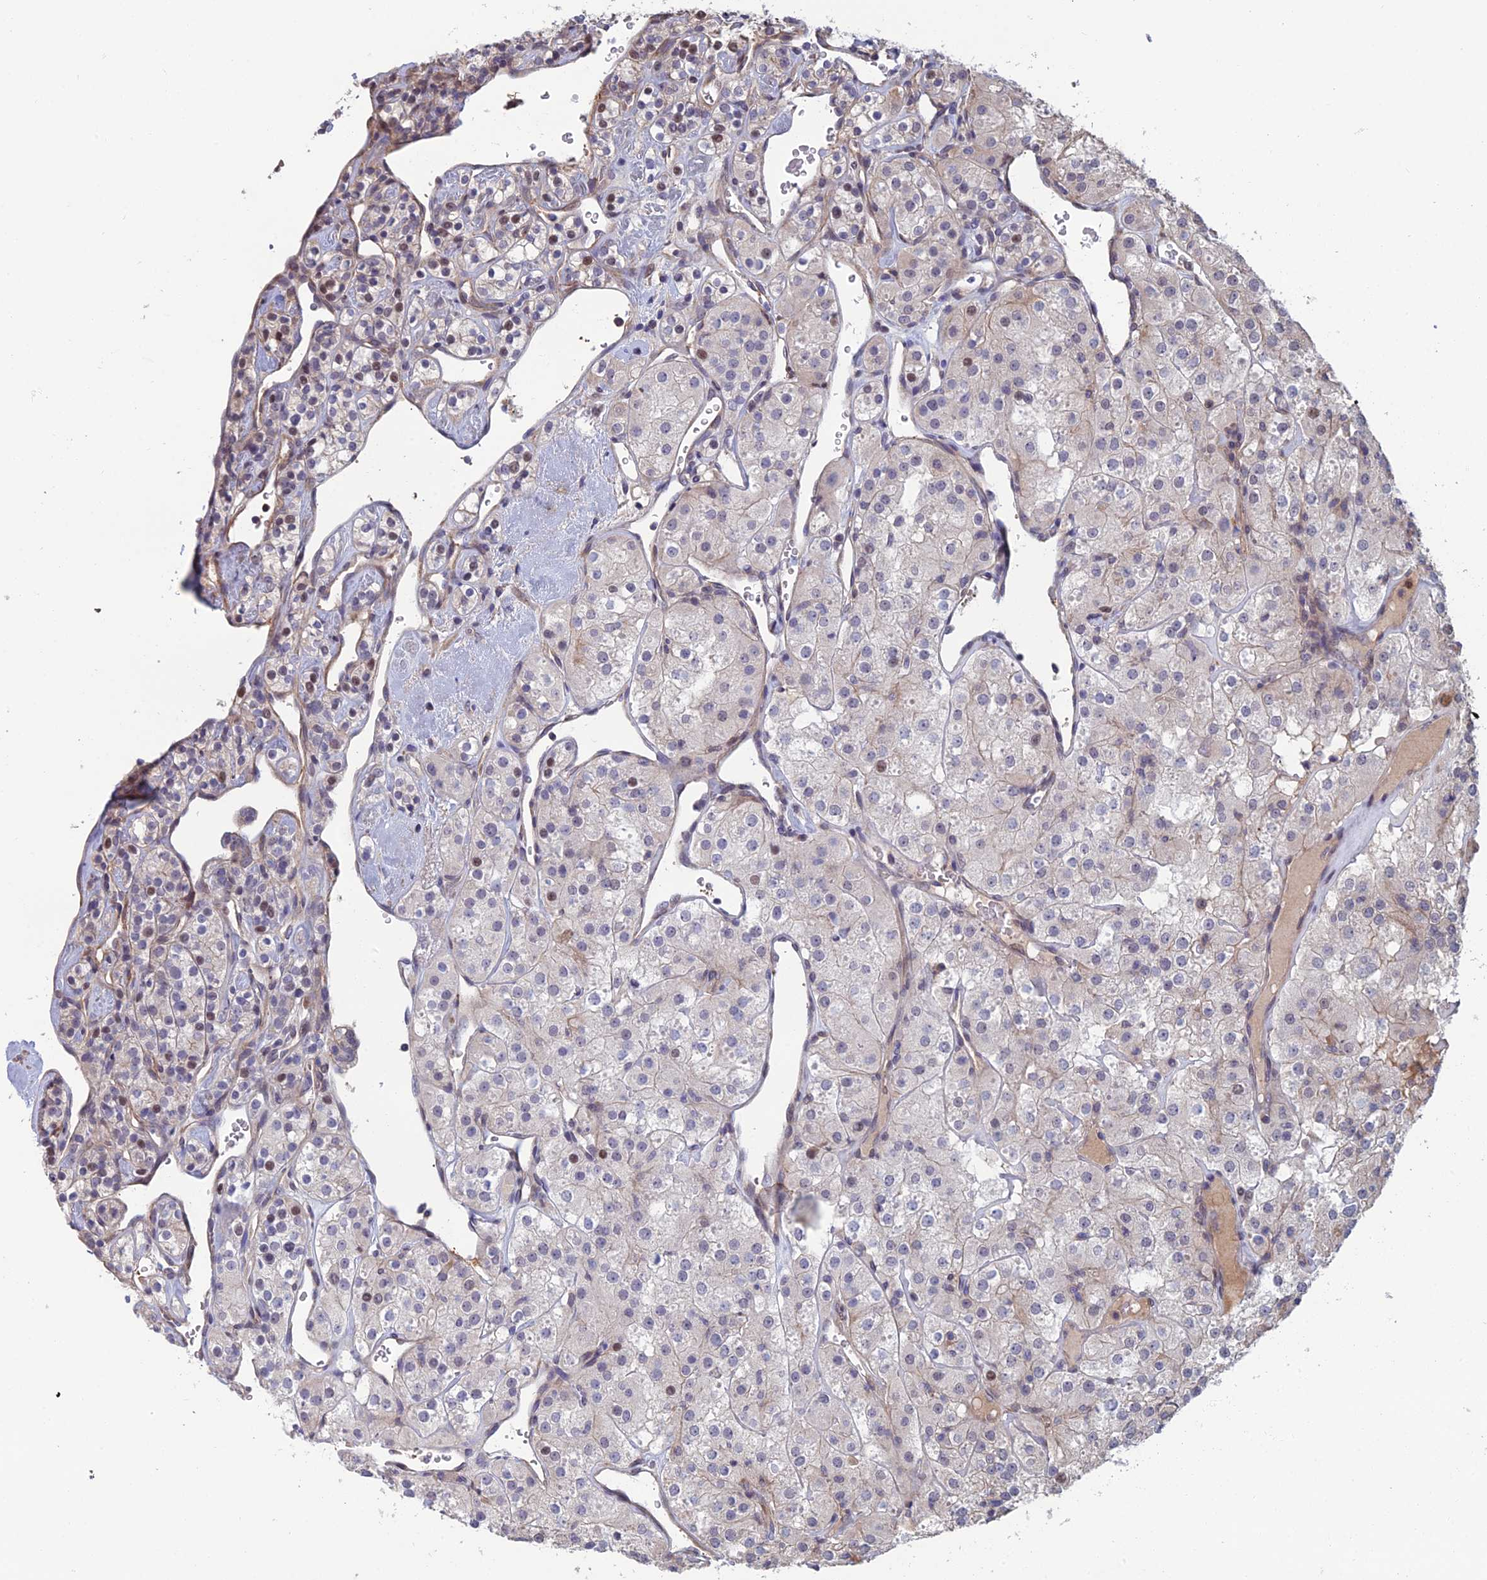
{"staining": {"intensity": "negative", "quantity": "none", "location": "none"}, "tissue": "renal cancer", "cell_type": "Tumor cells", "image_type": "cancer", "snomed": [{"axis": "morphology", "description": "Adenocarcinoma, NOS"}, {"axis": "topography", "description": "Kidney"}], "caption": "Tumor cells show no significant expression in renal cancer.", "gene": "CCDC183", "patient": {"sex": "male", "age": 77}}